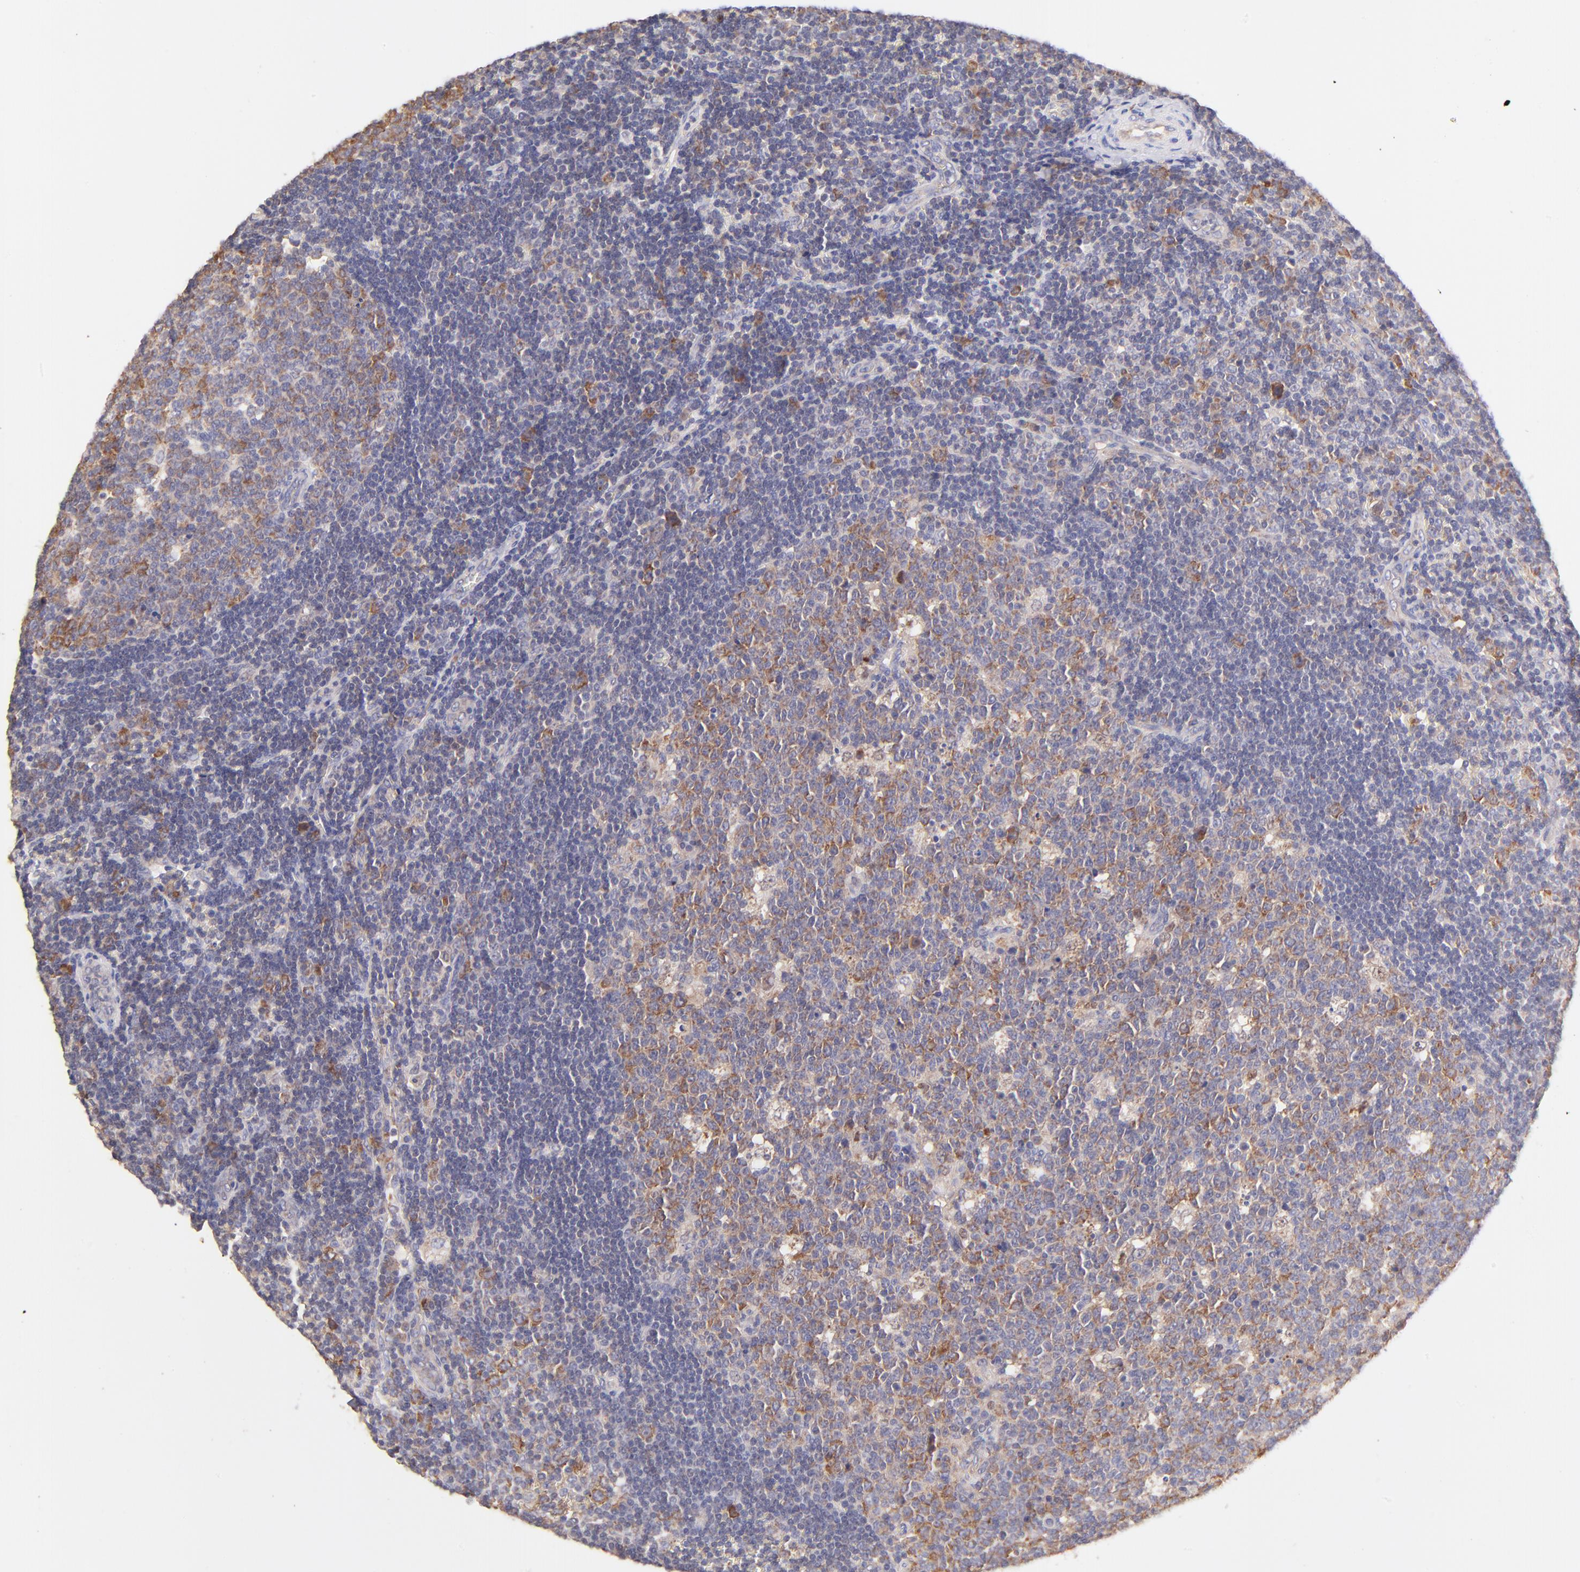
{"staining": {"intensity": "moderate", "quantity": "25%-75%", "location": "cytoplasmic/membranous"}, "tissue": "lymph node", "cell_type": "Germinal center cells", "image_type": "normal", "snomed": [{"axis": "morphology", "description": "Normal tissue, NOS"}, {"axis": "topography", "description": "Lymph node"}, {"axis": "topography", "description": "Salivary gland"}], "caption": "Immunohistochemistry histopathology image of unremarkable lymph node: human lymph node stained using immunohistochemistry (IHC) demonstrates medium levels of moderate protein expression localized specifically in the cytoplasmic/membranous of germinal center cells, appearing as a cytoplasmic/membranous brown color.", "gene": "RPL11", "patient": {"sex": "male", "age": 8}}